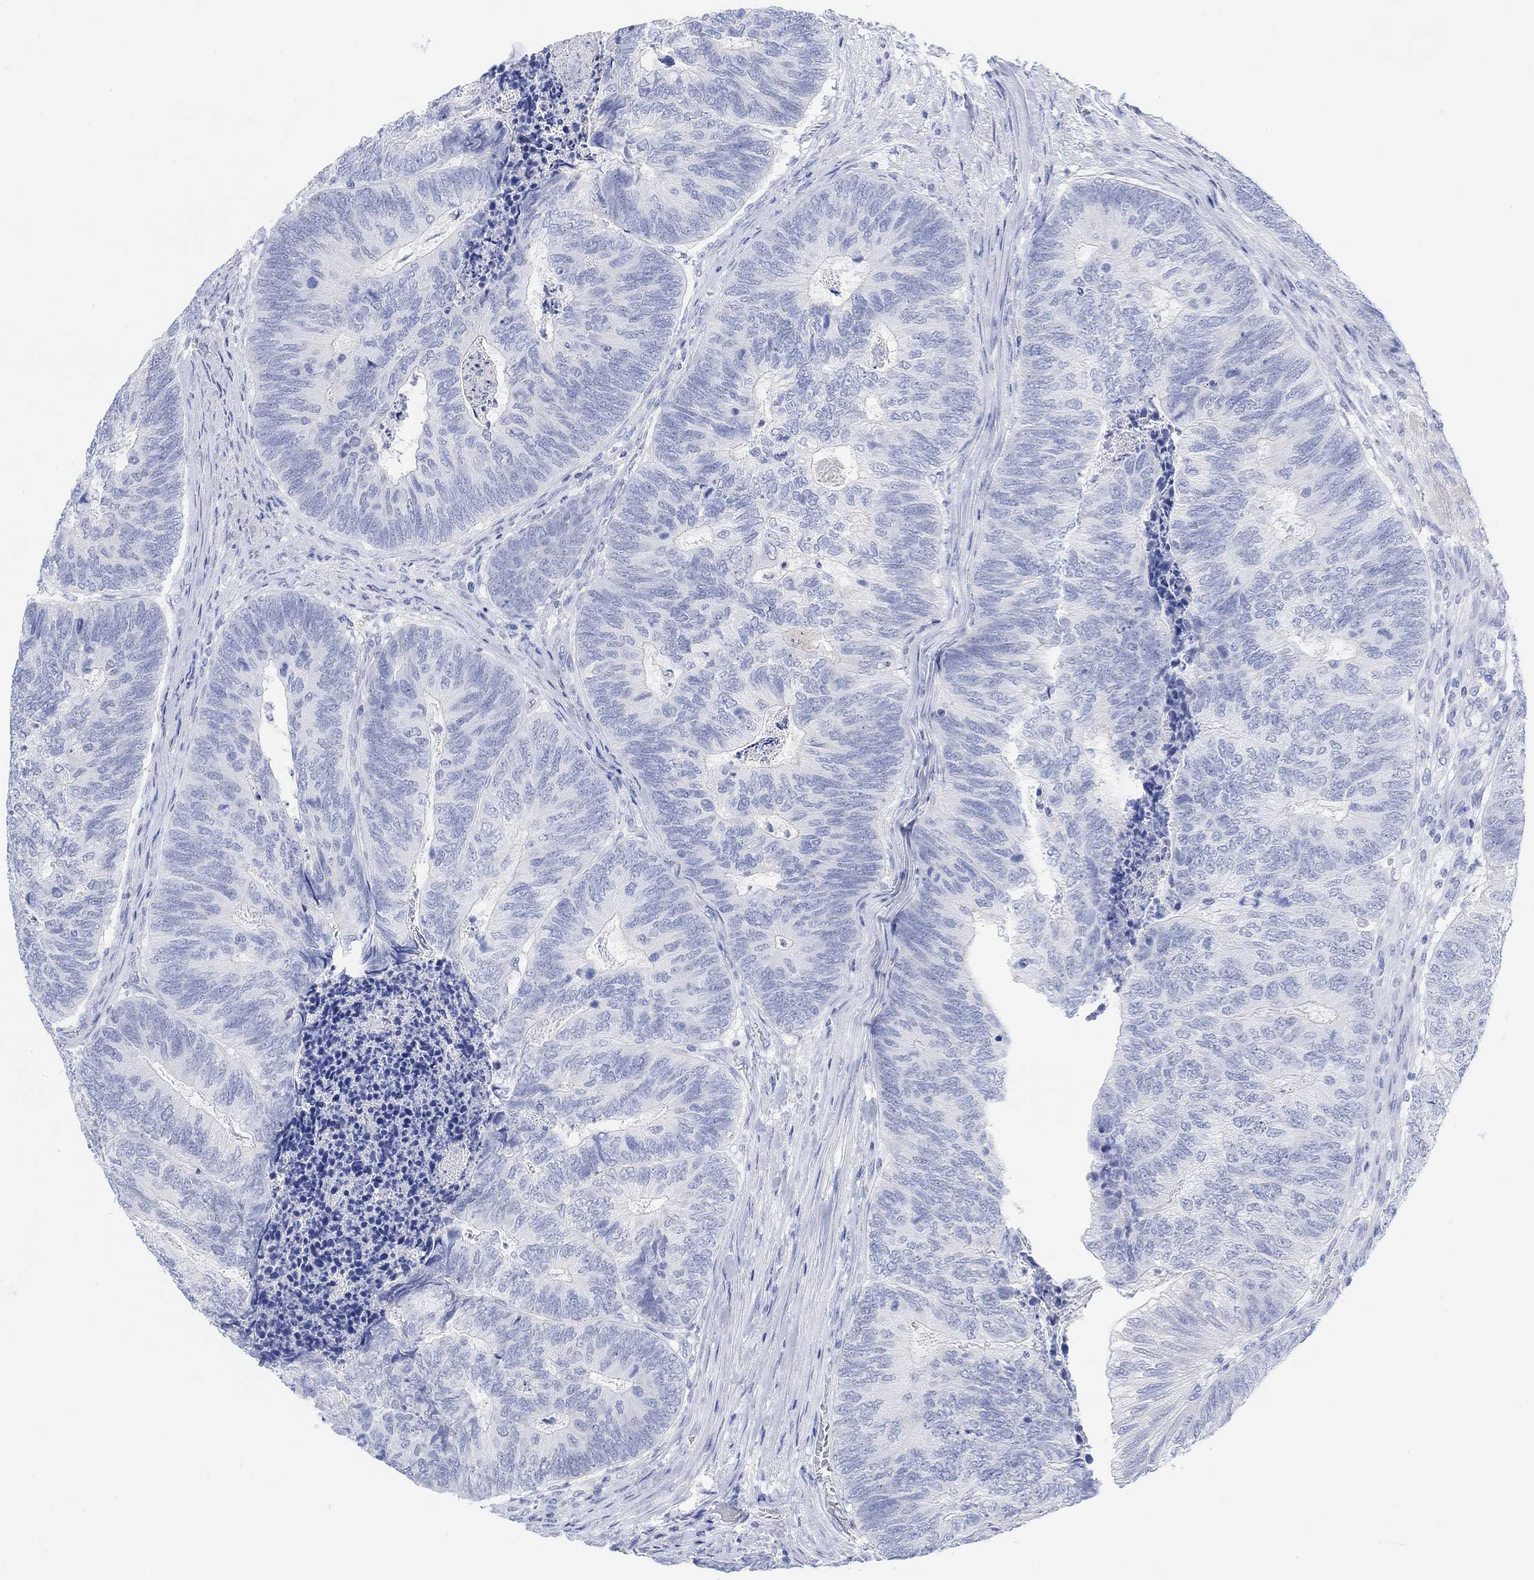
{"staining": {"intensity": "negative", "quantity": "none", "location": "none"}, "tissue": "colorectal cancer", "cell_type": "Tumor cells", "image_type": "cancer", "snomed": [{"axis": "morphology", "description": "Adenocarcinoma, NOS"}, {"axis": "topography", "description": "Colon"}], "caption": "Tumor cells are negative for protein expression in human colorectal cancer. Nuclei are stained in blue.", "gene": "ENO4", "patient": {"sex": "female", "age": 67}}